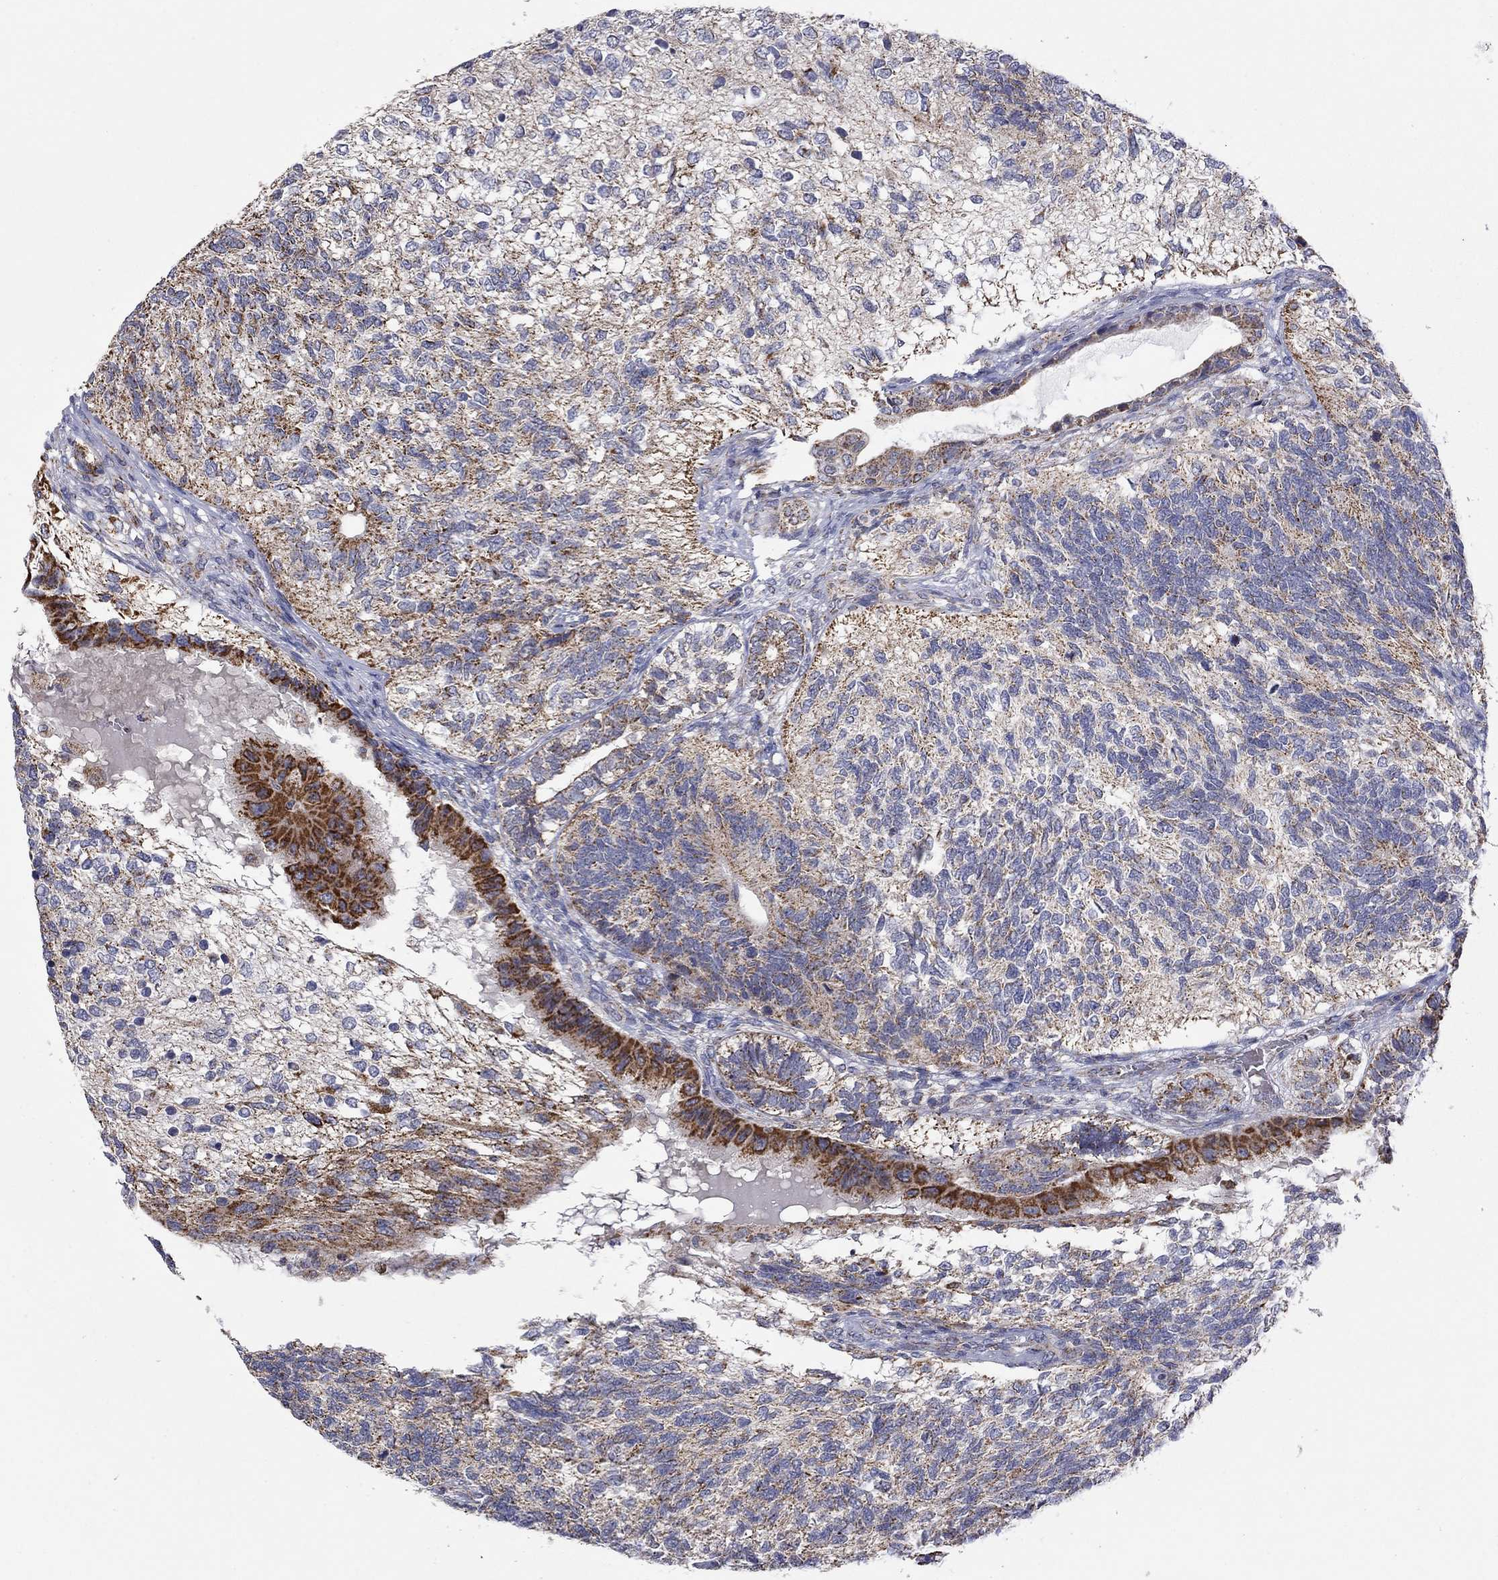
{"staining": {"intensity": "strong", "quantity": "25%-75%", "location": "cytoplasmic/membranous"}, "tissue": "testis cancer", "cell_type": "Tumor cells", "image_type": "cancer", "snomed": [{"axis": "morphology", "description": "Seminoma, NOS"}, {"axis": "morphology", "description": "Carcinoma, Embryonal, NOS"}, {"axis": "topography", "description": "Testis"}], "caption": "High-power microscopy captured an immunohistochemistry (IHC) histopathology image of testis cancer, revealing strong cytoplasmic/membranous expression in about 25%-75% of tumor cells. (DAB (3,3'-diaminobenzidine) = brown stain, brightfield microscopy at high magnification).", "gene": "HPS5", "patient": {"sex": "male", "age": 41}}